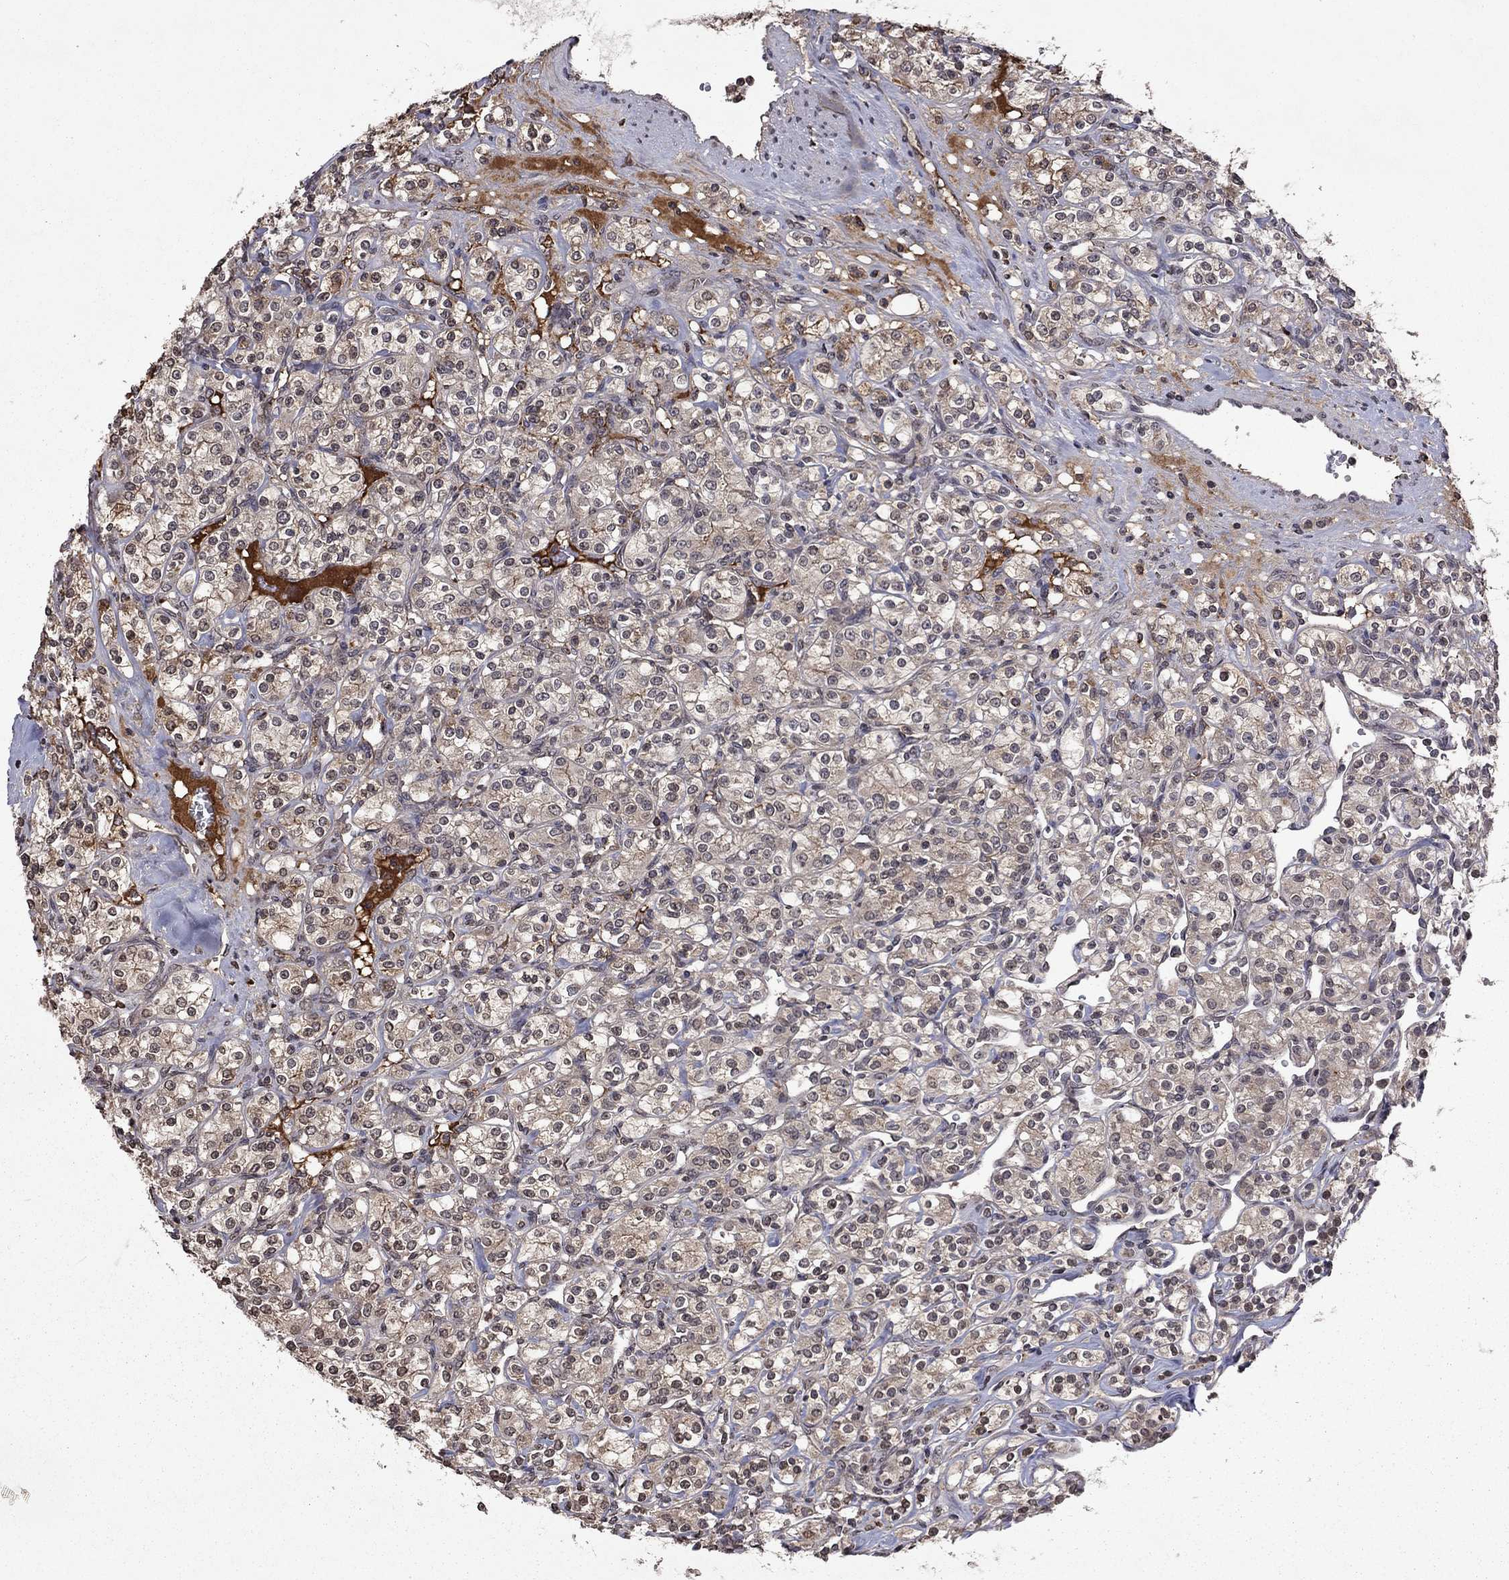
{"staining": {"intensity": "moderate", "quantity": "<25%", "location": "cytoplasmic/membranous"}, "tissue": "renal cancer", "cell_type": "Tumor cells", "image_type": "cancer", "snomed": [{"axis": "morphology", "description": "Adenocarcinoma, NOS"}, {"axis": "topography", "description": "Kidney"}], "caption": "This micrograph displays renal cancer (adenocarcinoma) stained with immunohistochemistry to label a protein in brown. The cytoplasmic/membranous of tumor cells show moderate positivity for the protein. Nuclei are counter-stained blue.", "gene": "NLGN1", "patient": {"sex": "male", "age": 77}}